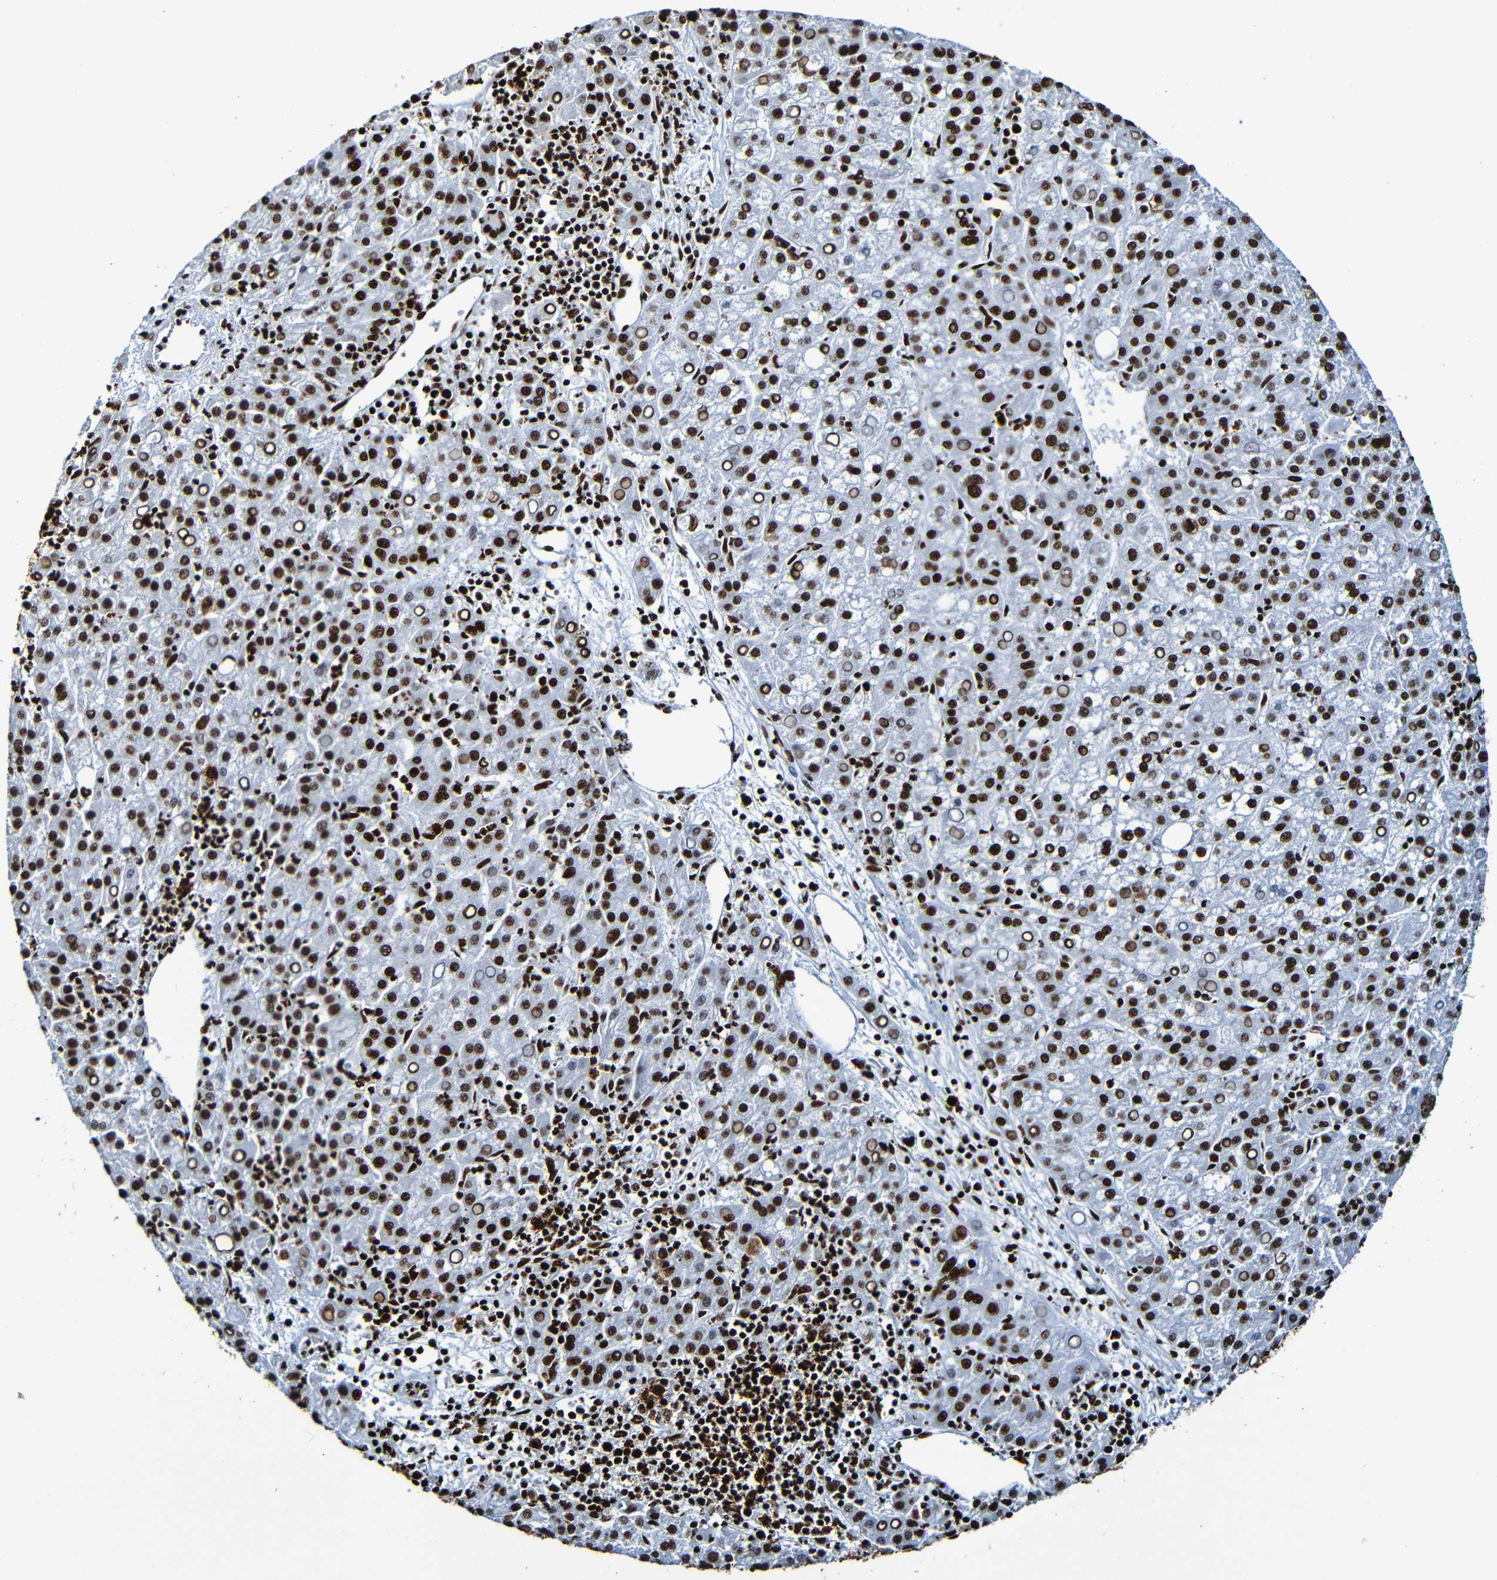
{"staining": {"intensity": "strong", "quantity": ">75%", "location": "nuclear"}, "tissue": "liver cancer", "cell_type": "Tumor cells", "image_type": "cancer", "snomed": [{"axis": "morphology", "description": "Carcinoma, Hepatocellular, NOS"}, {"axis": "topography", "description": "Liver"}], "caption": "High-power microscopy captured an IHC histopathology image of liver cancer (hepatocellular carcinoma), revealing strong nuclear expression in about >75% of tumor cells.", "gene": "SRSF3", "patient": {"sex": "female", "age": 58}}